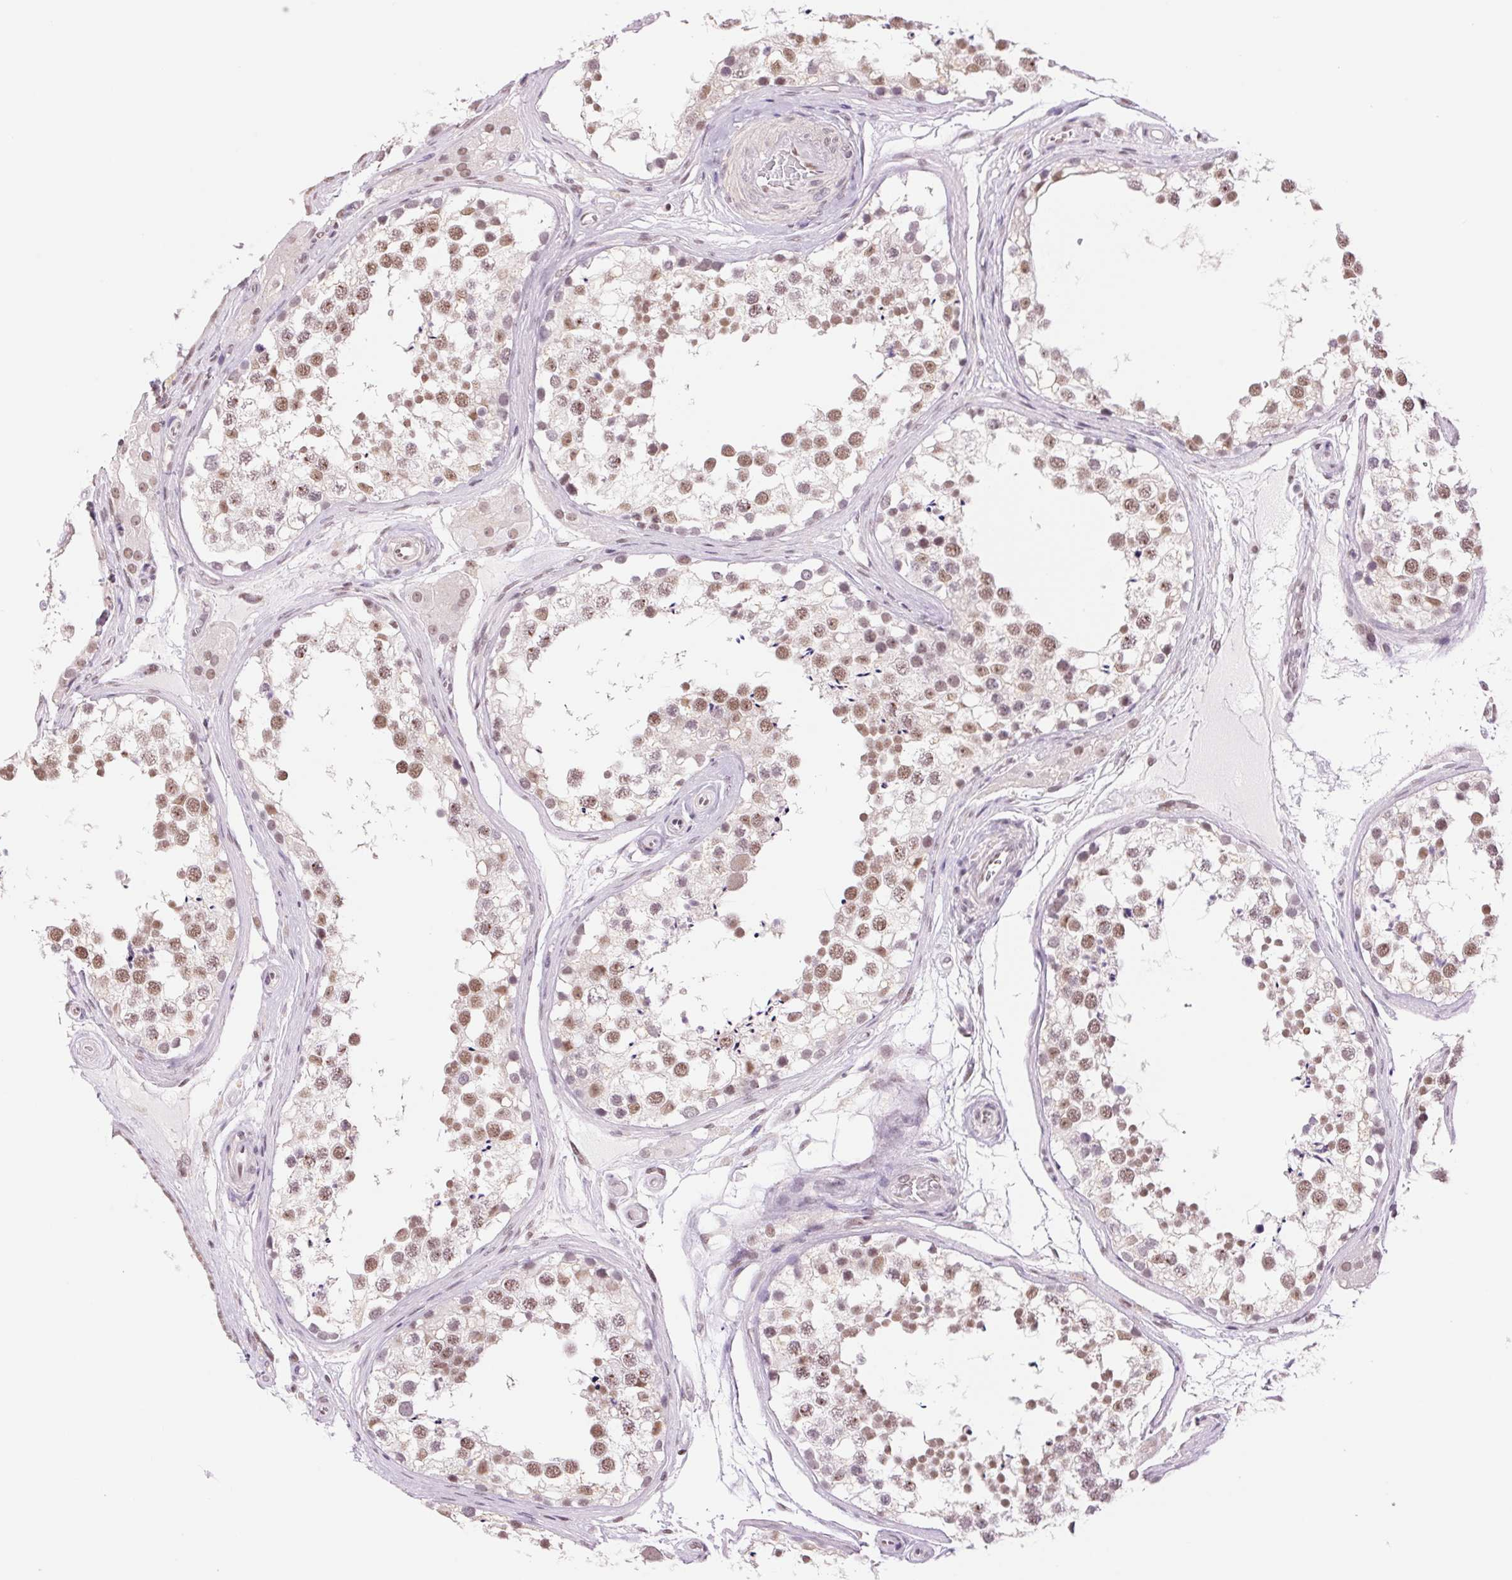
{"staining": {"intensity": "moderate", "quantity": ">75%", "location": "nuclear"}, "tissue": "testis", "cell_type": "Cells in seminiferous ducts", "image_type": "normal", "snomed": [{"axis": "morphology", "description": "Normal tissue, NOS"}, {"axis": "morphology", "description": "Seminoma, NOS"}, {"axis": "topography", "description": "Testis"}], "caption": "IHC image of unremarkable testis stained for a protein (brown), which shows medium levels of moderate nuclear positivity in about >75% of cells in seminiferous ducts.", "gene": "RPRD1B", "patient": {"sex": "male", "age": 65}}